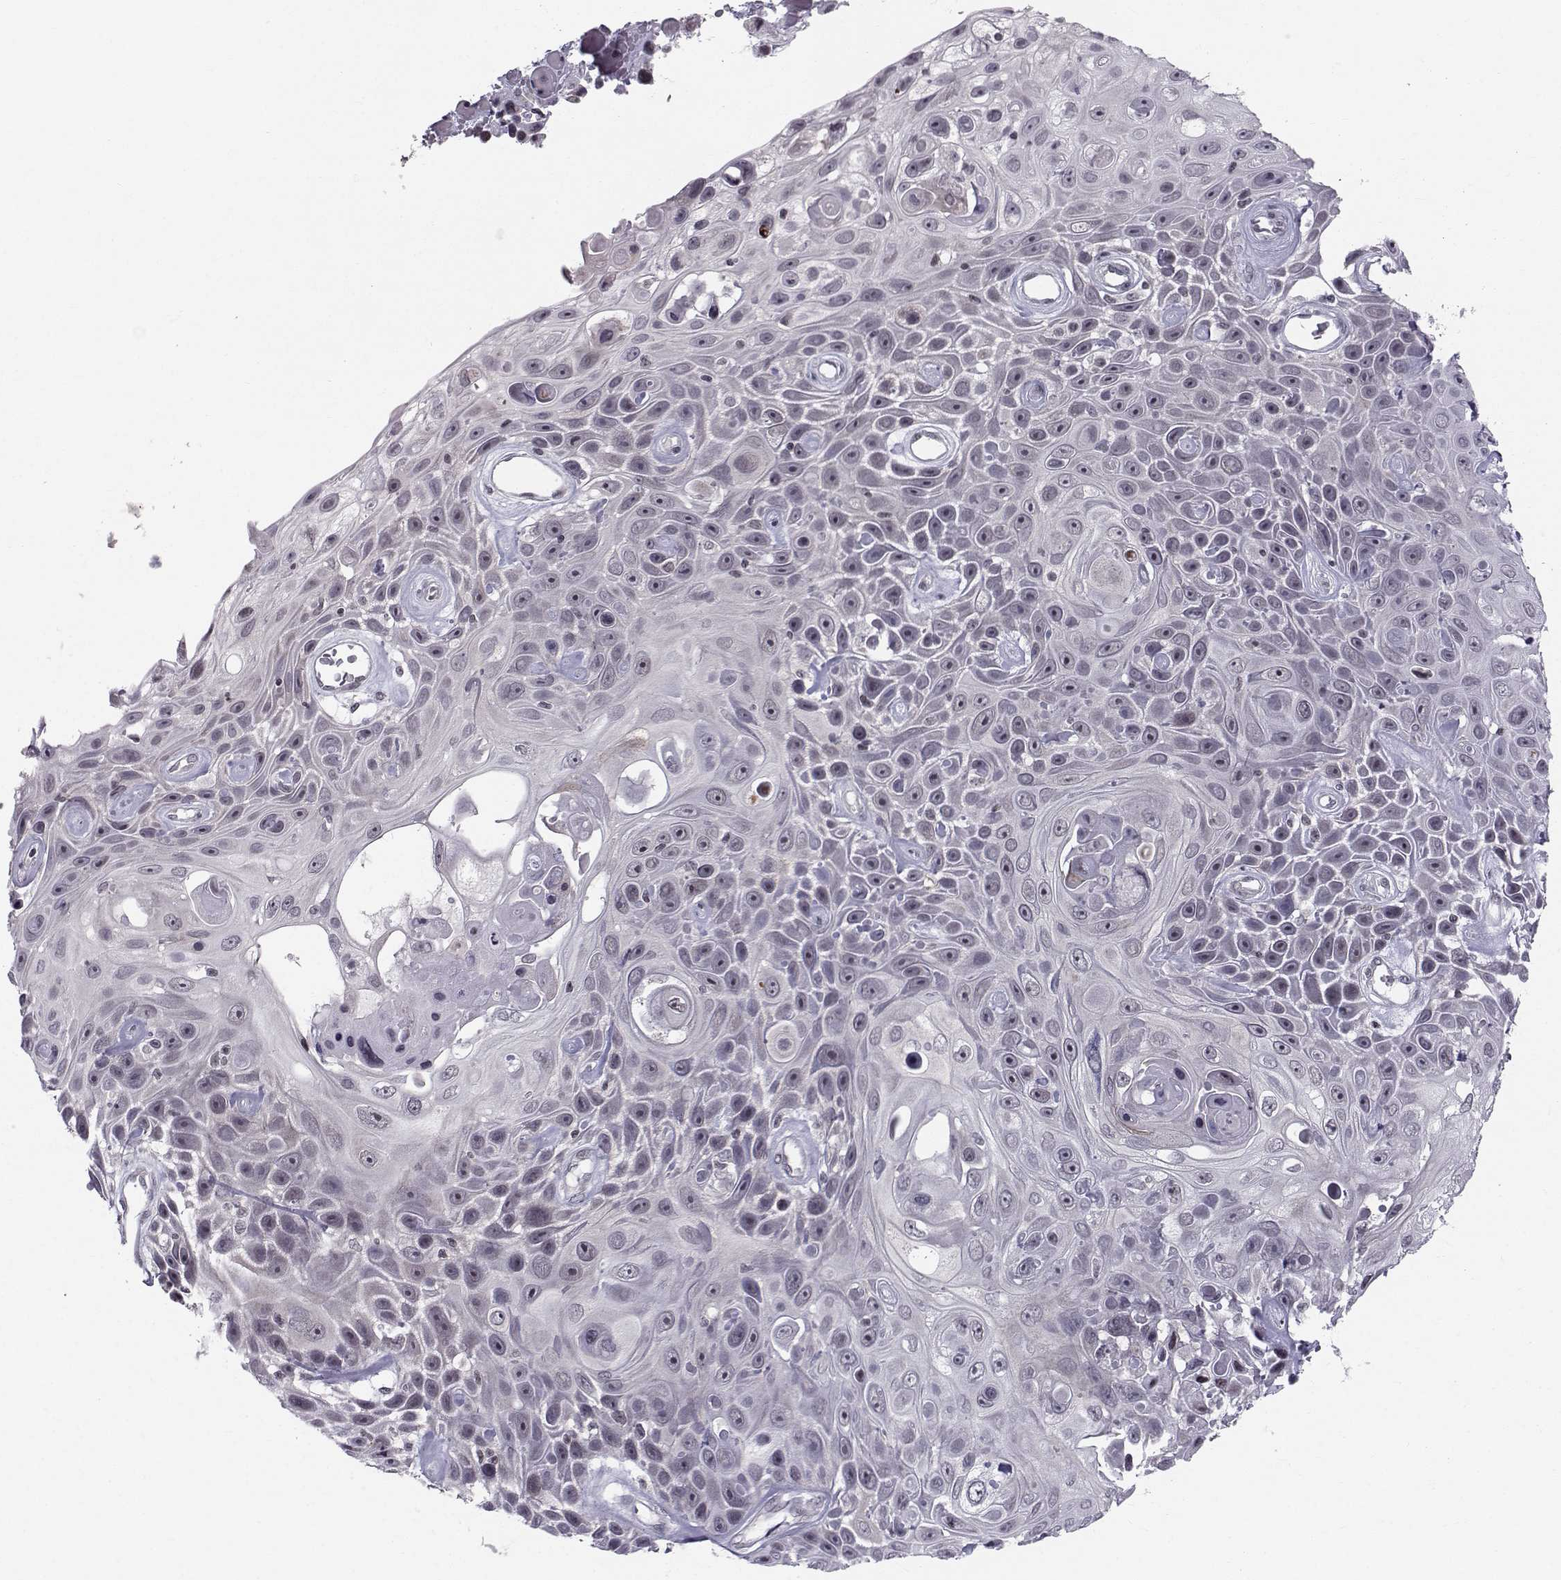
{"staining": {"intensity": "negative", "quantity": "none", "location": "none"}, "tissue": "skin cancer", "cell_type": "Tumor cells", "image_type": "cancer", "snomed": [{"axis": "morphology", "description": "Squamous cell carcinoma, NOS"}, {"axis": "topography", "description": "Skin"}], "caption": "Image shows no protein staining in tumor cells of skin cancer tissue.", "gene": "MARCHF4", "patient": {"sex": "male", "age": 82}}